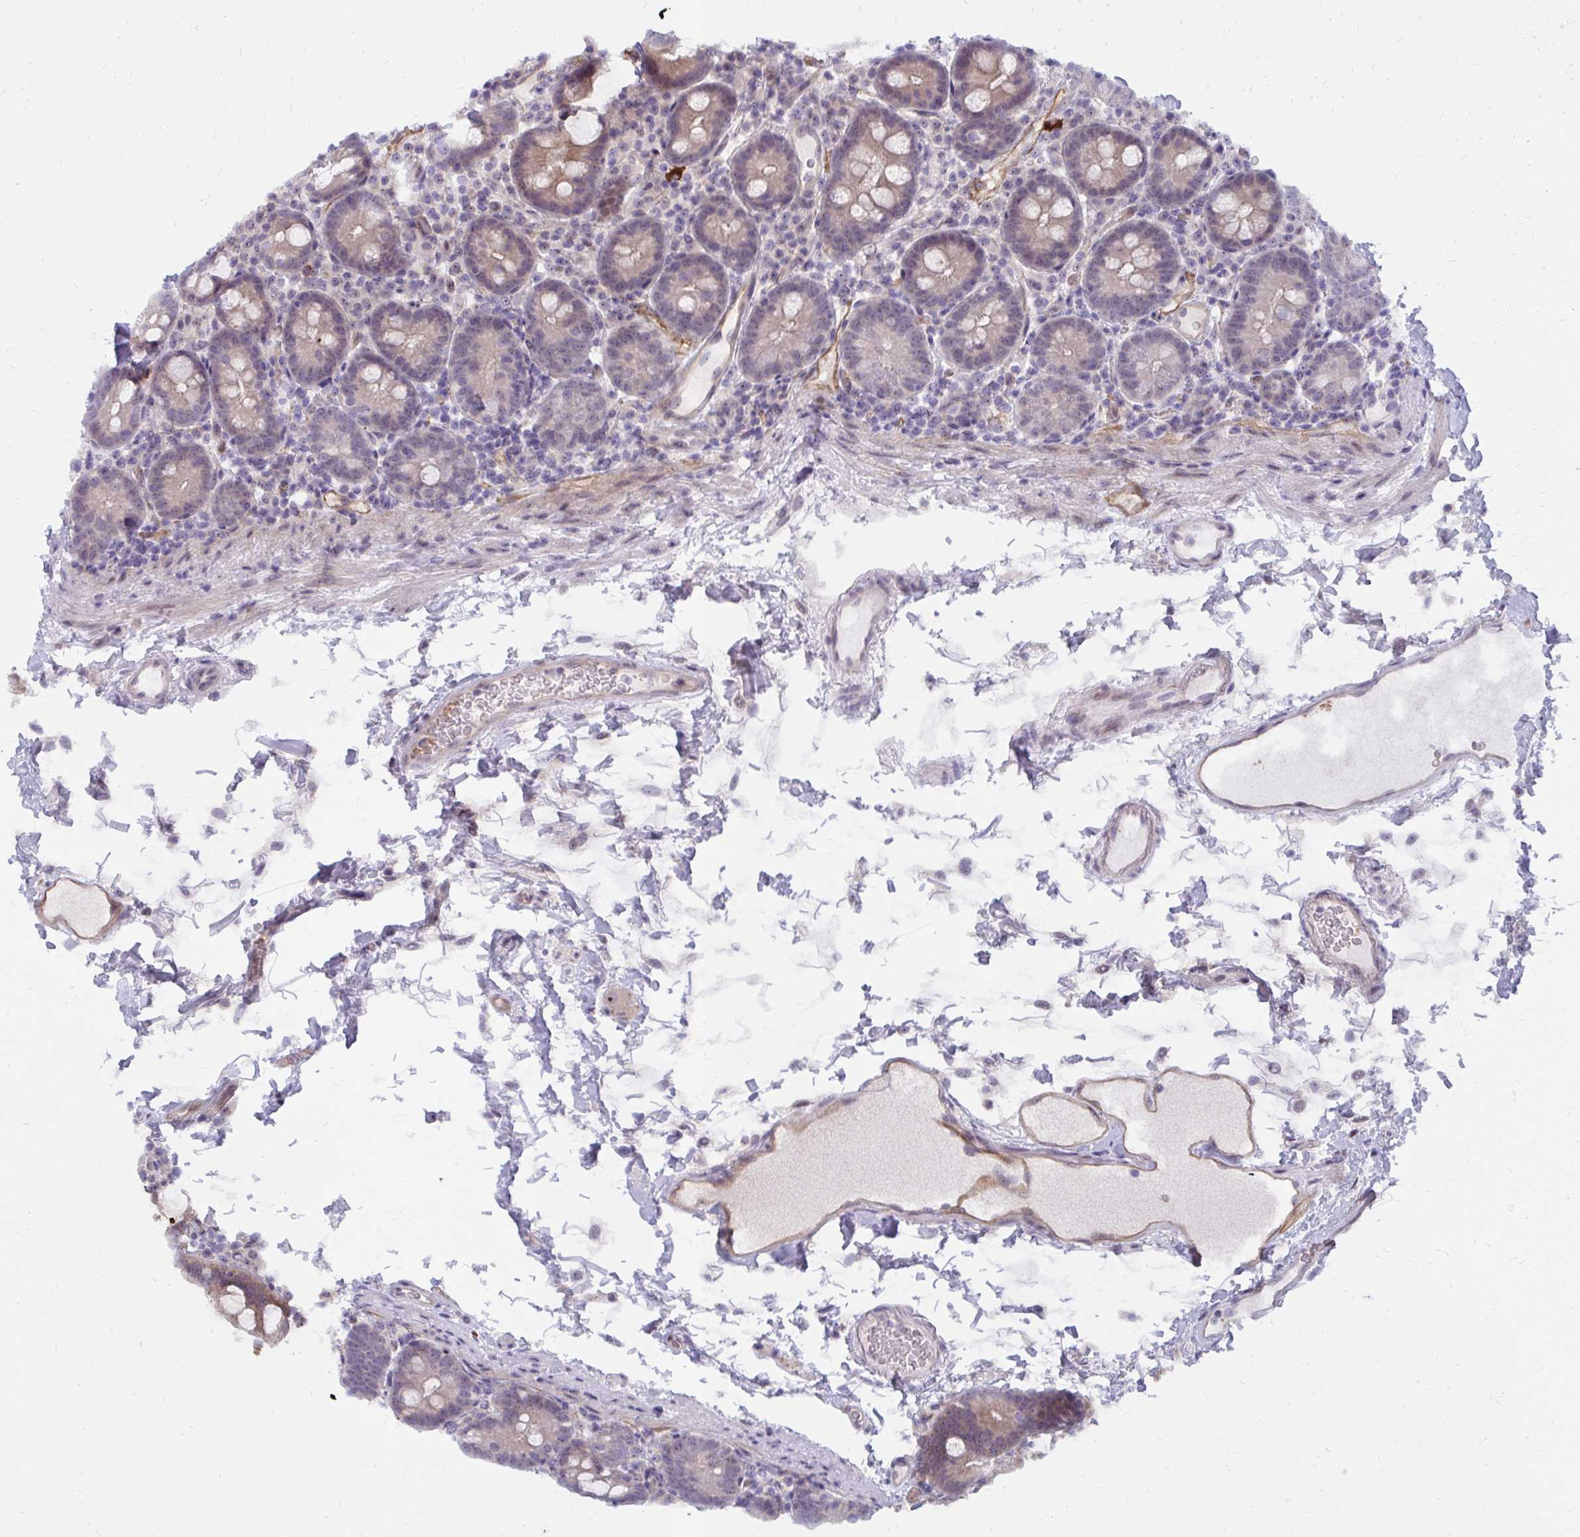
{"staining": {"intensity": "moderate", "quantity": "25%-75%", "location": "cytoplasmic/membranous"}, "tissue": "small intestine", "cell_type": "Glandular cells", "image_type": "normal", "snomed": [{"axis": "morphology", "description": "Normal tissue, NOS"}, {"axis": "topography", "description": "Small intestine"}], "caption": "Immunohistochemistry (DAB) staining of normal human small intestine demonstrates moderate cytoplasmic/membranous protein staining in about 25%-75% of glandular cells.", "gene": "MUS81", "patient": {"sex": "female", "age": 68}}